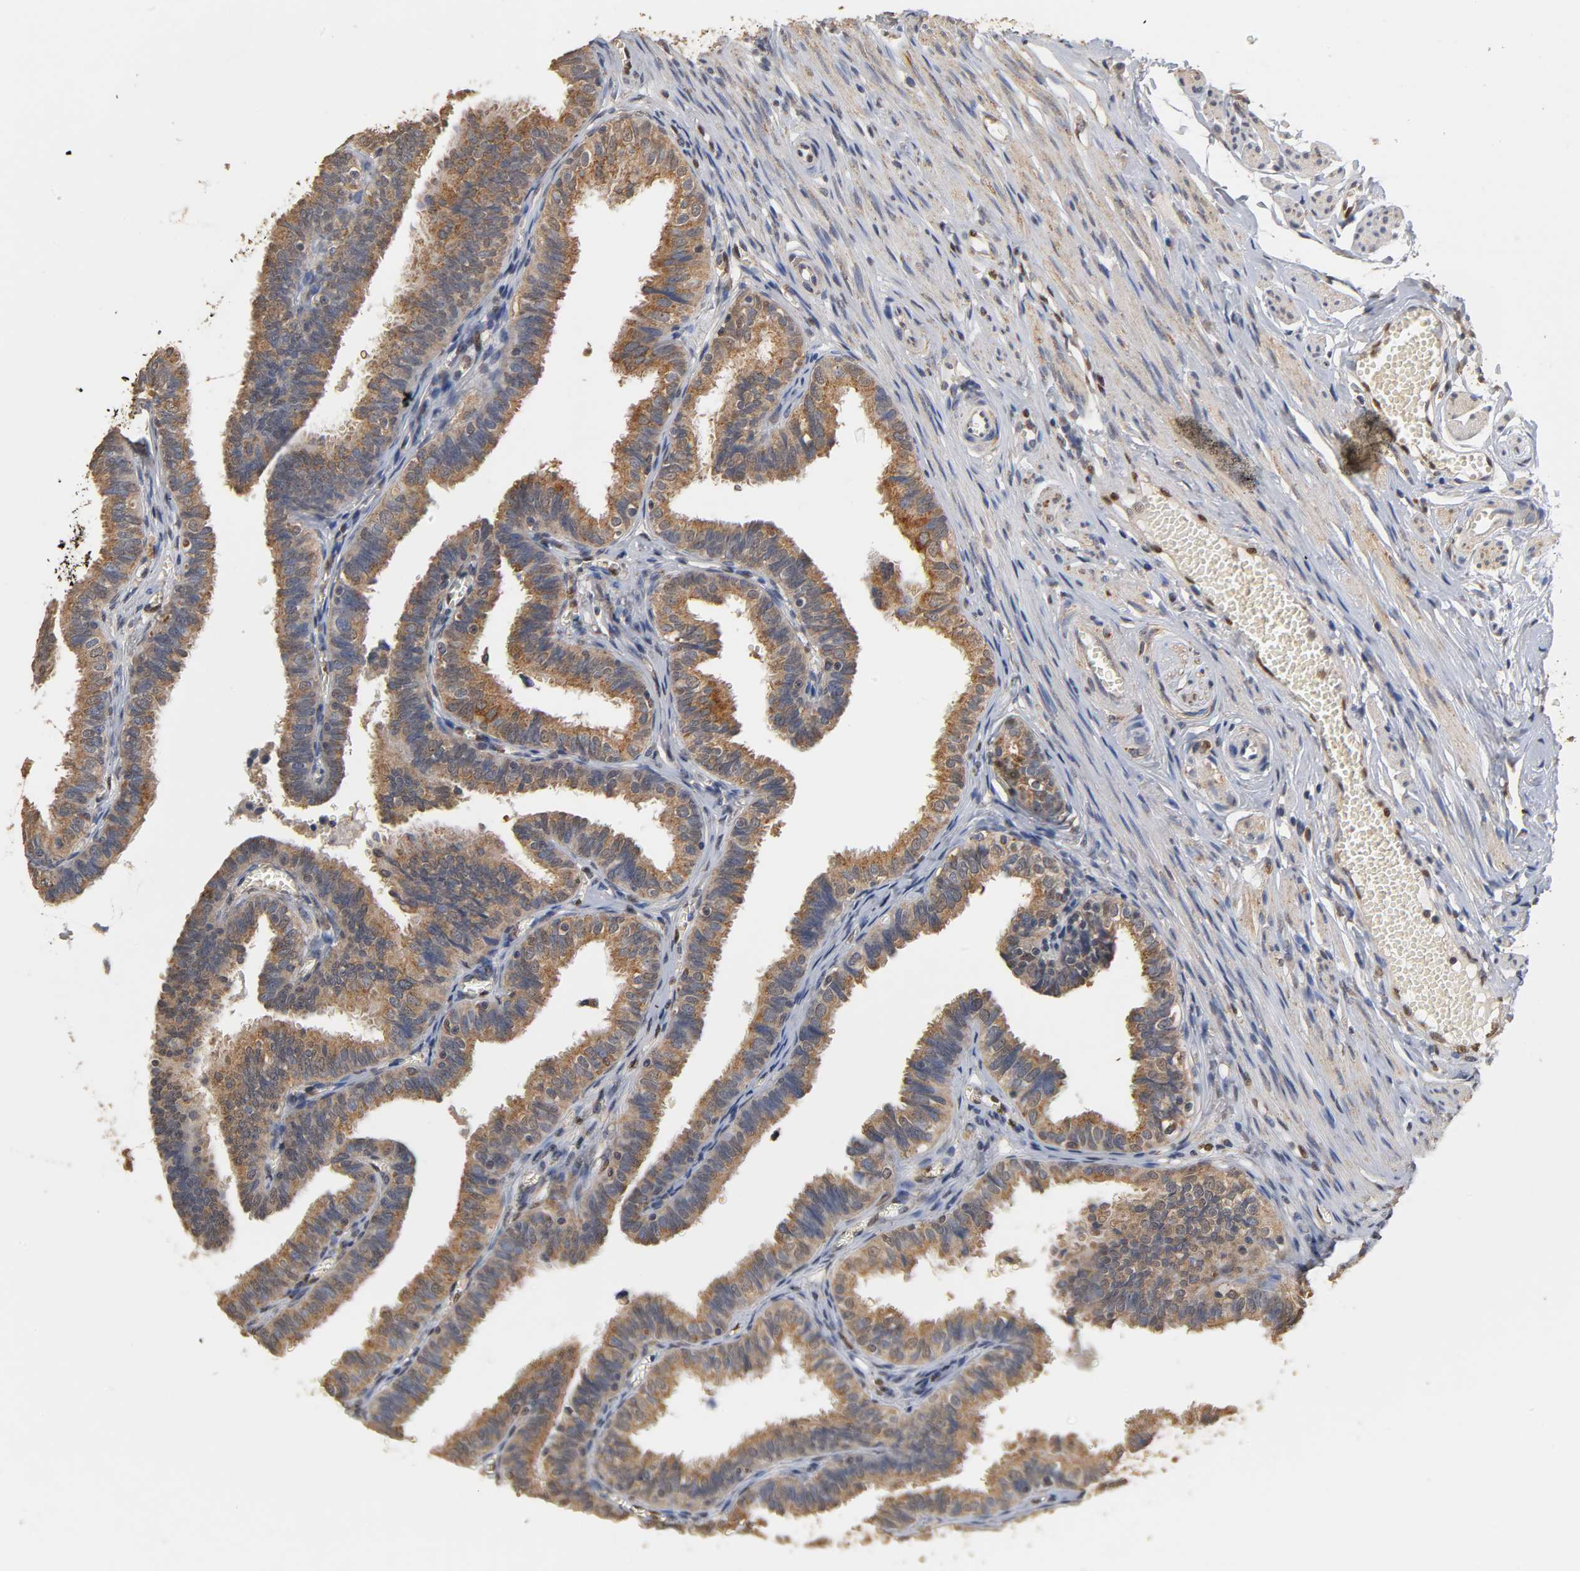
{"staining": {"intensity": "moderate", "quantity": ">75%", "location": "cytoplasmic/membranous"}, "tissue": "fallopian tube", "cell_type": "Glandular cells", "image_type": "normal", "snomed": [{"axis": "morphology", "description": "Normal tissue, NOS"}, {"axis": "topography", "description": "Fallopian tube"}], "caption": "Protein expression analysis of unremarkable fallopian tube demonstrates moderate cytoplasmic/membranous staining in about >75% of glandular cells.", "gene": "PKN1", "patient": {"sex": "female", "age": 46}}